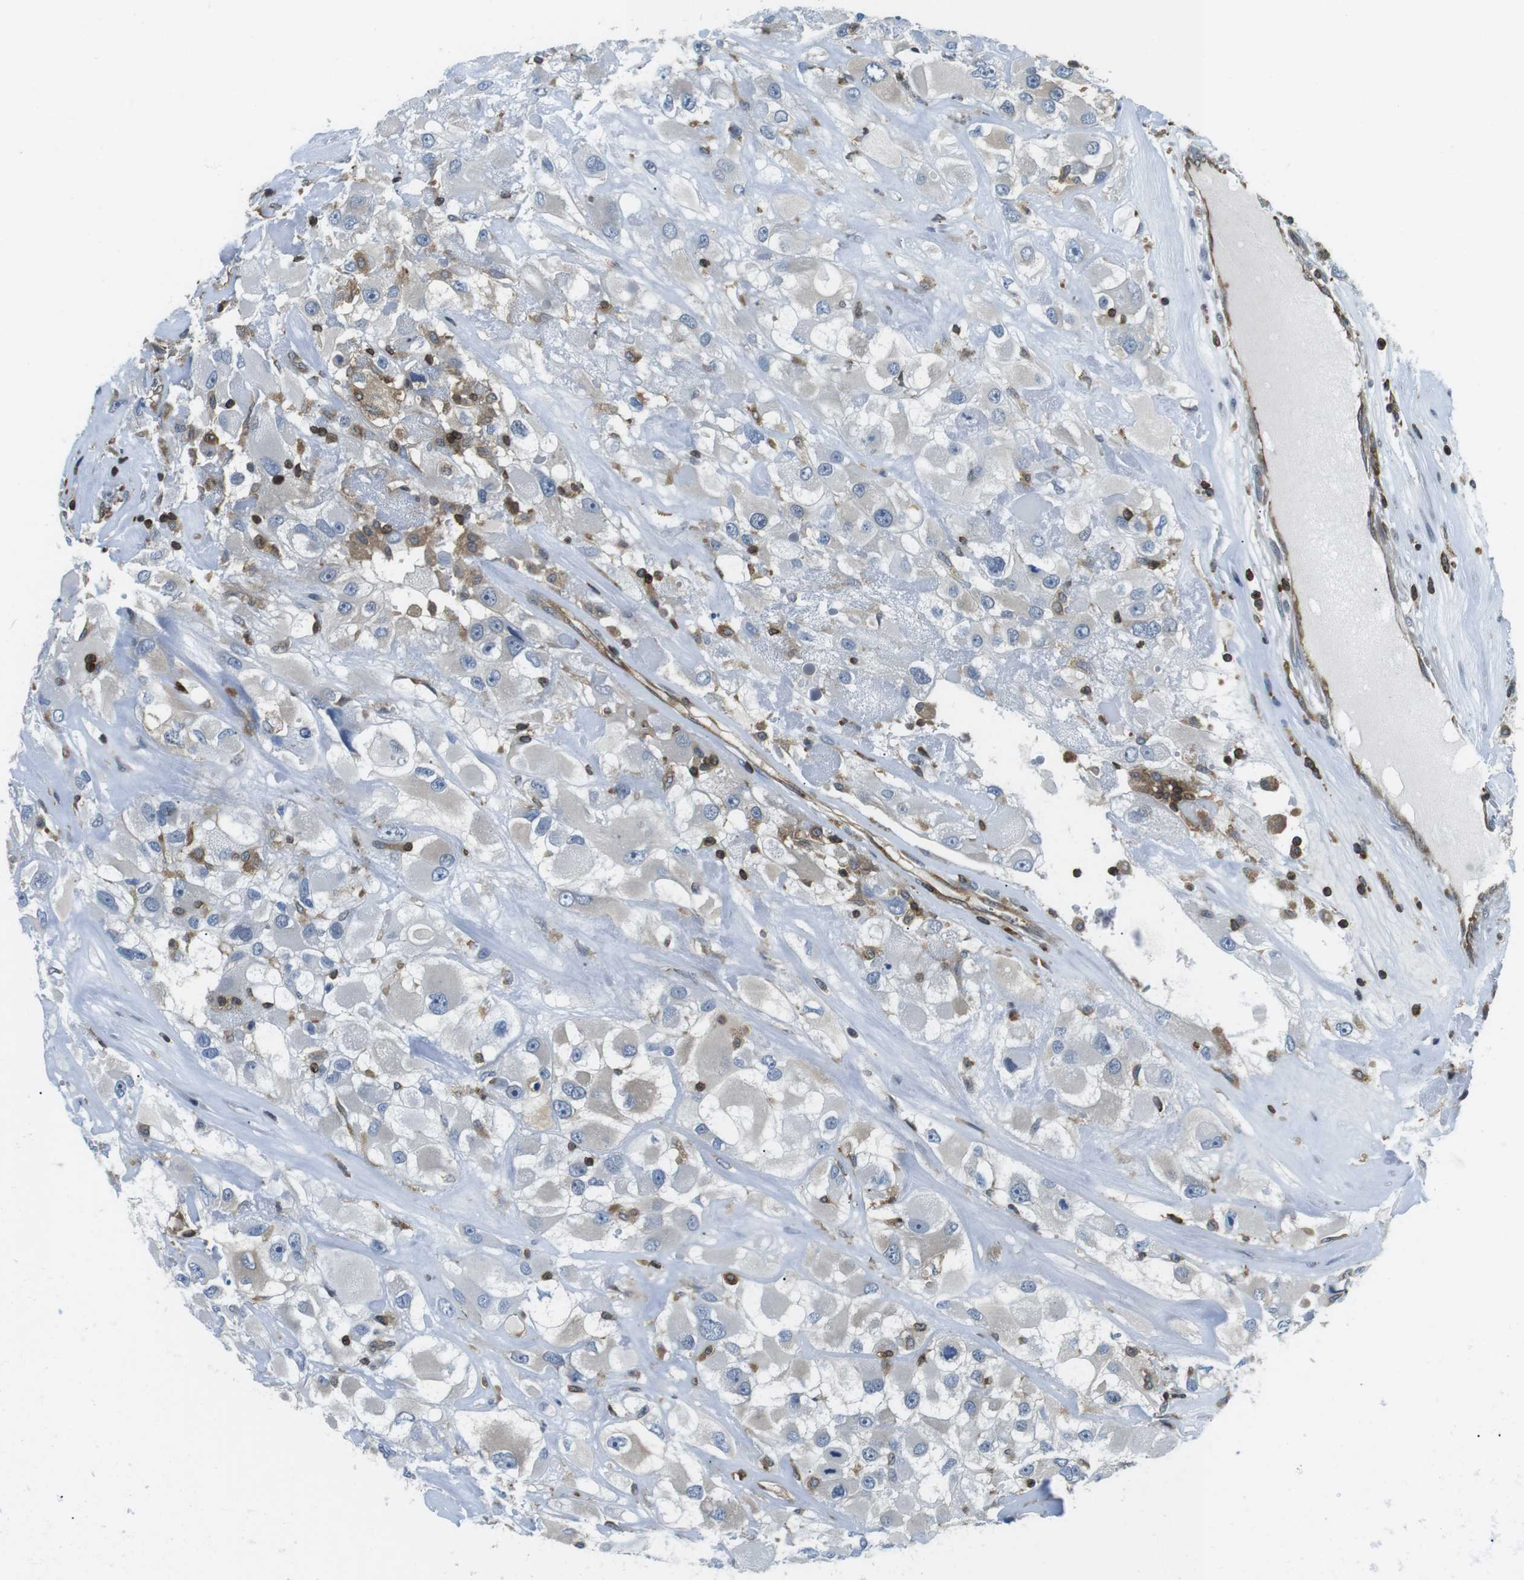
{"staining": {"intensity": "negative", "quantity": "none", "location": "none"}, "tissue": "renal cancer", "cell_type": "Tumor cells", "image_type": "cancer", "snomed": [{"axis": "morphology", "description": "Adenocarcinoma, NOS"}, {"axis": "topography", "description": "Kidney"}], "caption": "Protein analysis of adenocarcinoma (renal) exhibits no significant expression in tumor cells. The staining is performed using DAB brown chromogen with nuclei counter-stained in using hematoxylin.", "gene": "STK10", "patient": {"sex": "female", "age": 52}}